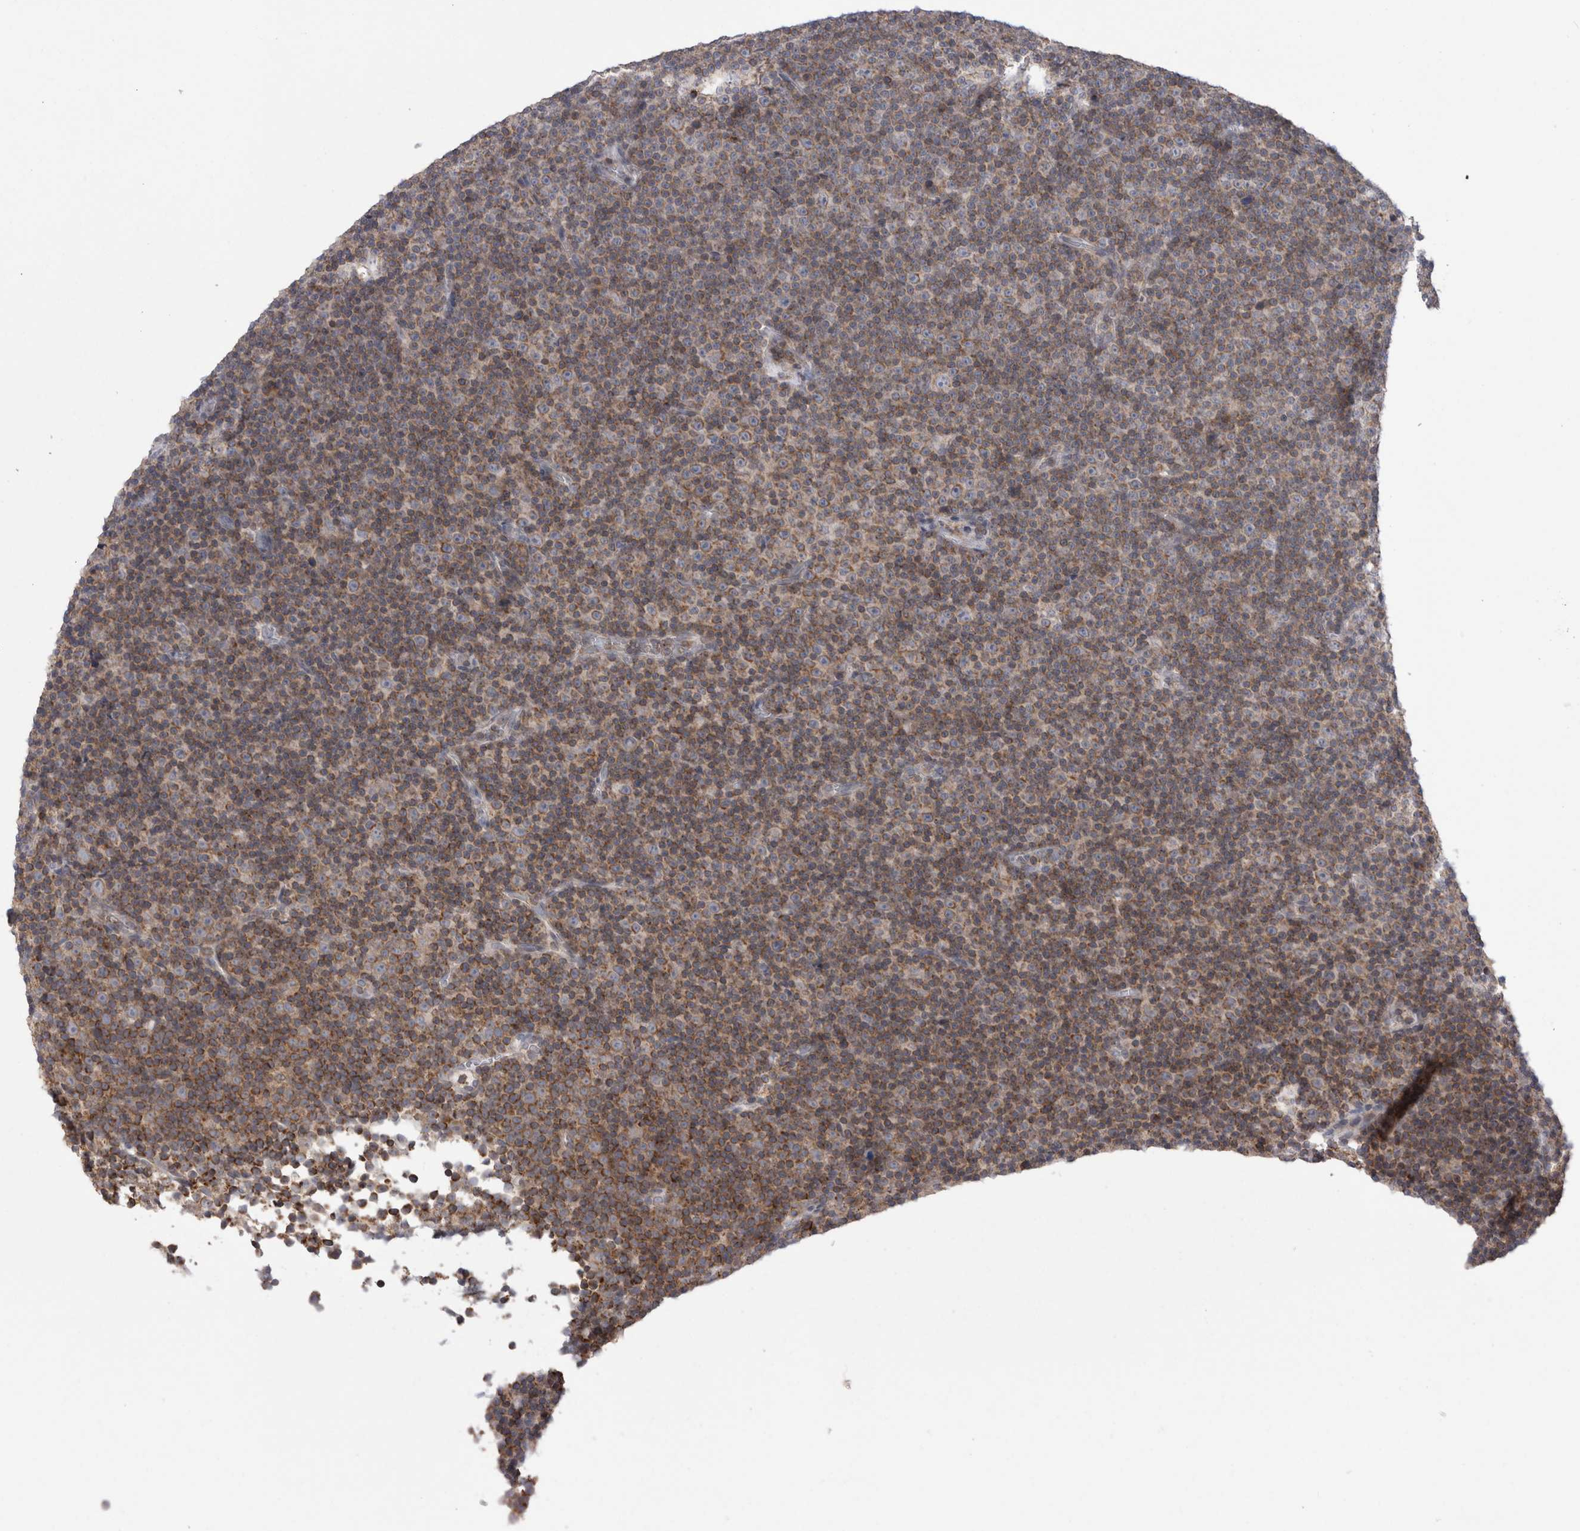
{"staining": {"intensity": "weak", "quantity": "25%-75%", "location": "cytoplasmic/membranous"}, "tissue": "lymphoma", "cell_type": "Tumor cells", "image_type": "cancer", "snomed": [{"axis": "morphology", "description": "Malignant lymphoma, non-Hodgkin's type, Low grade"}, {"axis": "topography", "description": "Lymph node"}], "caption": "Protein expression analysis of lymphoma exhibits weak cytoplasmic/membranous positivity in about 25%-75% of tumor cells. Nuclei are stained in blue.", "gene": "DARS2", "patient": {"sex": "female", "age": 67}}